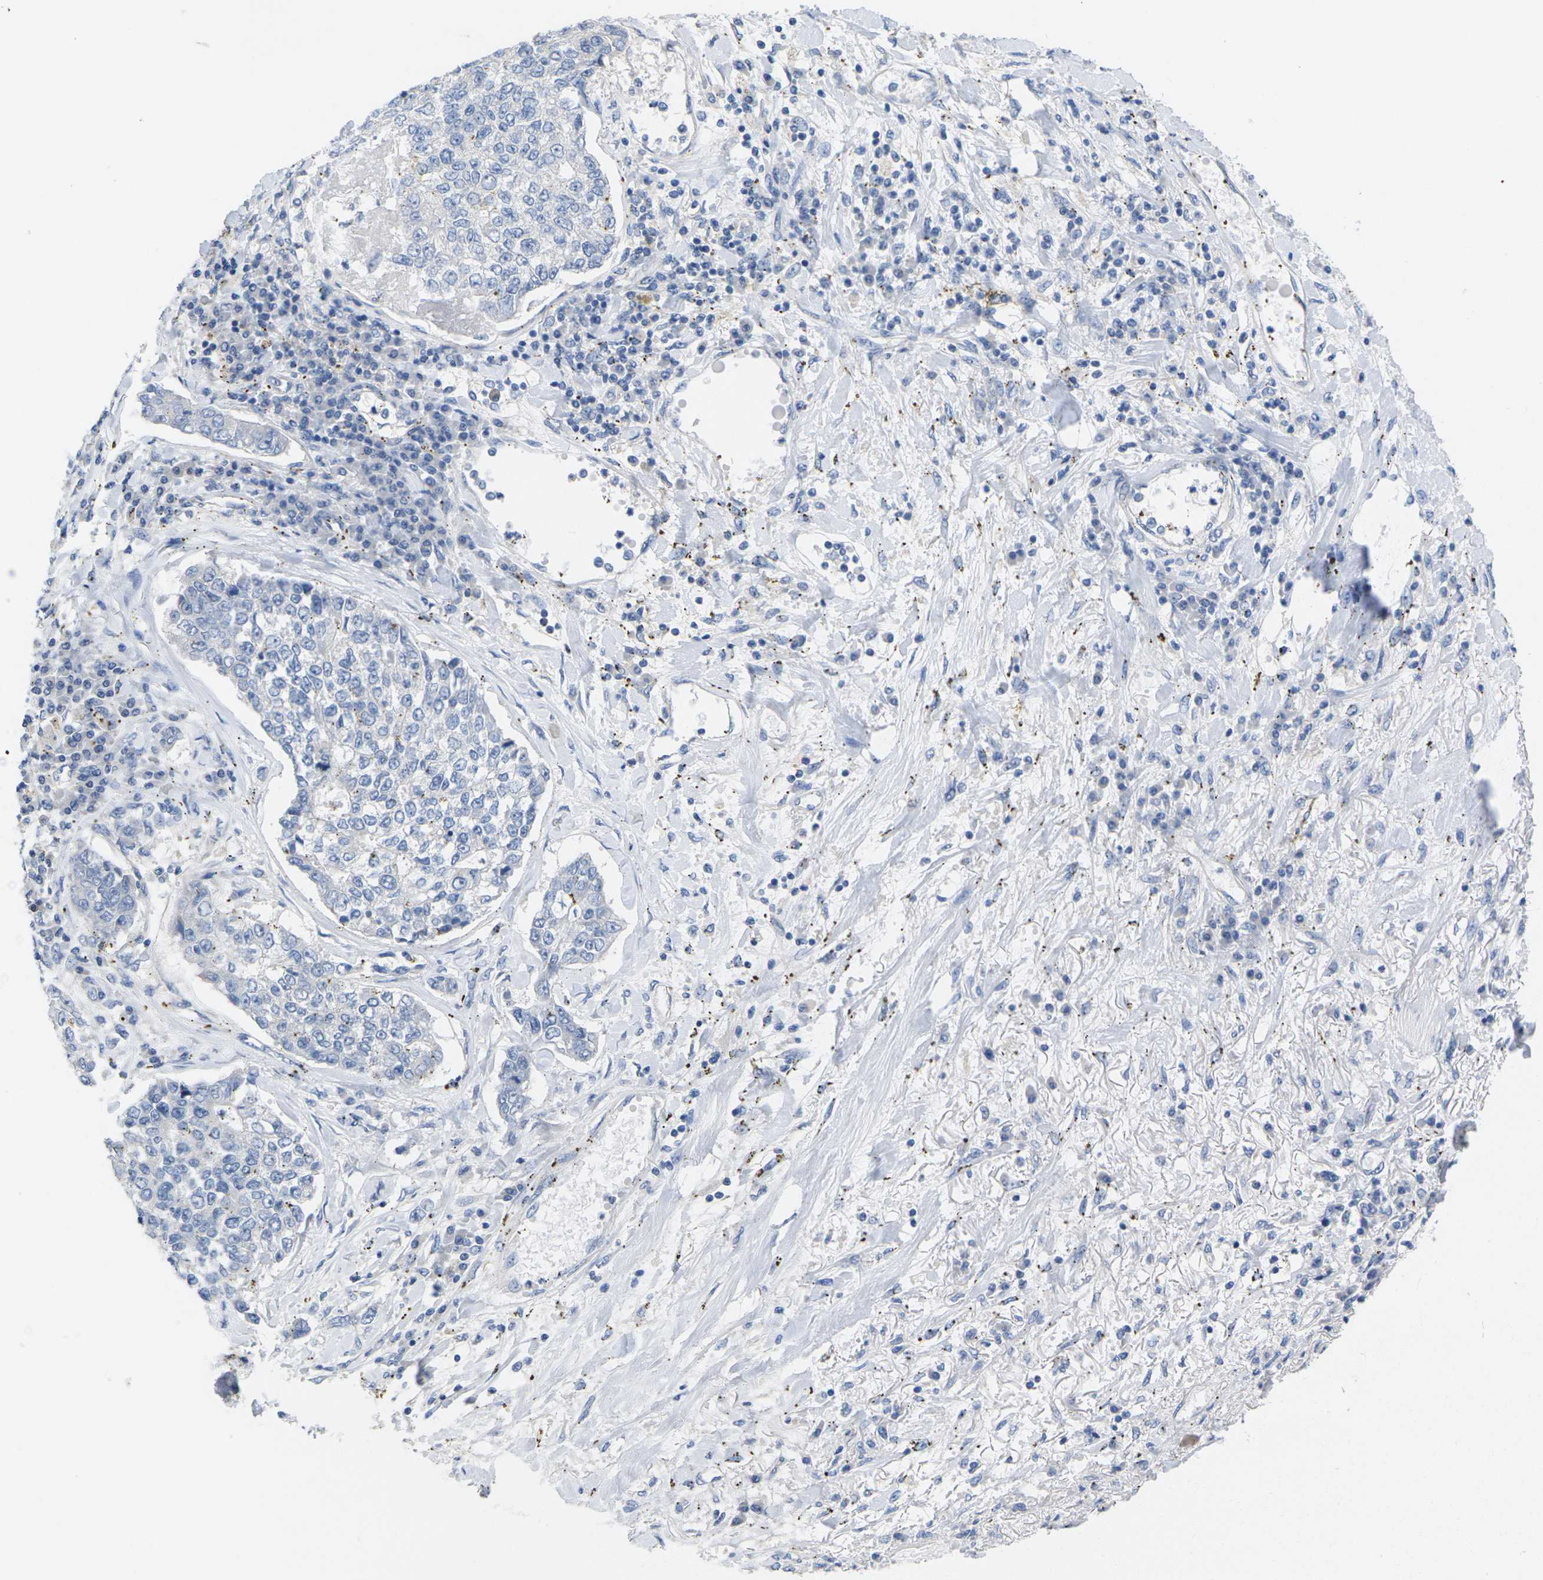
{"staining": {"intensity": "negative", "quantity": "none", "location": "none"}, "tissue": "lung cancer", "cell_type": "Tumor cells", "image_type": "cancer", "snomed": [{"axis": "morphology", "description": "Adenocarcinoma, NOS"}, {"axis": "topography", "description": "Lung"}], "caption": "A micrograph of lung cancer stained for a protein reveals no brown staining in tumor cells.", "gene": "TNNI3", "patient": {"sex": "male", "age": 49}}